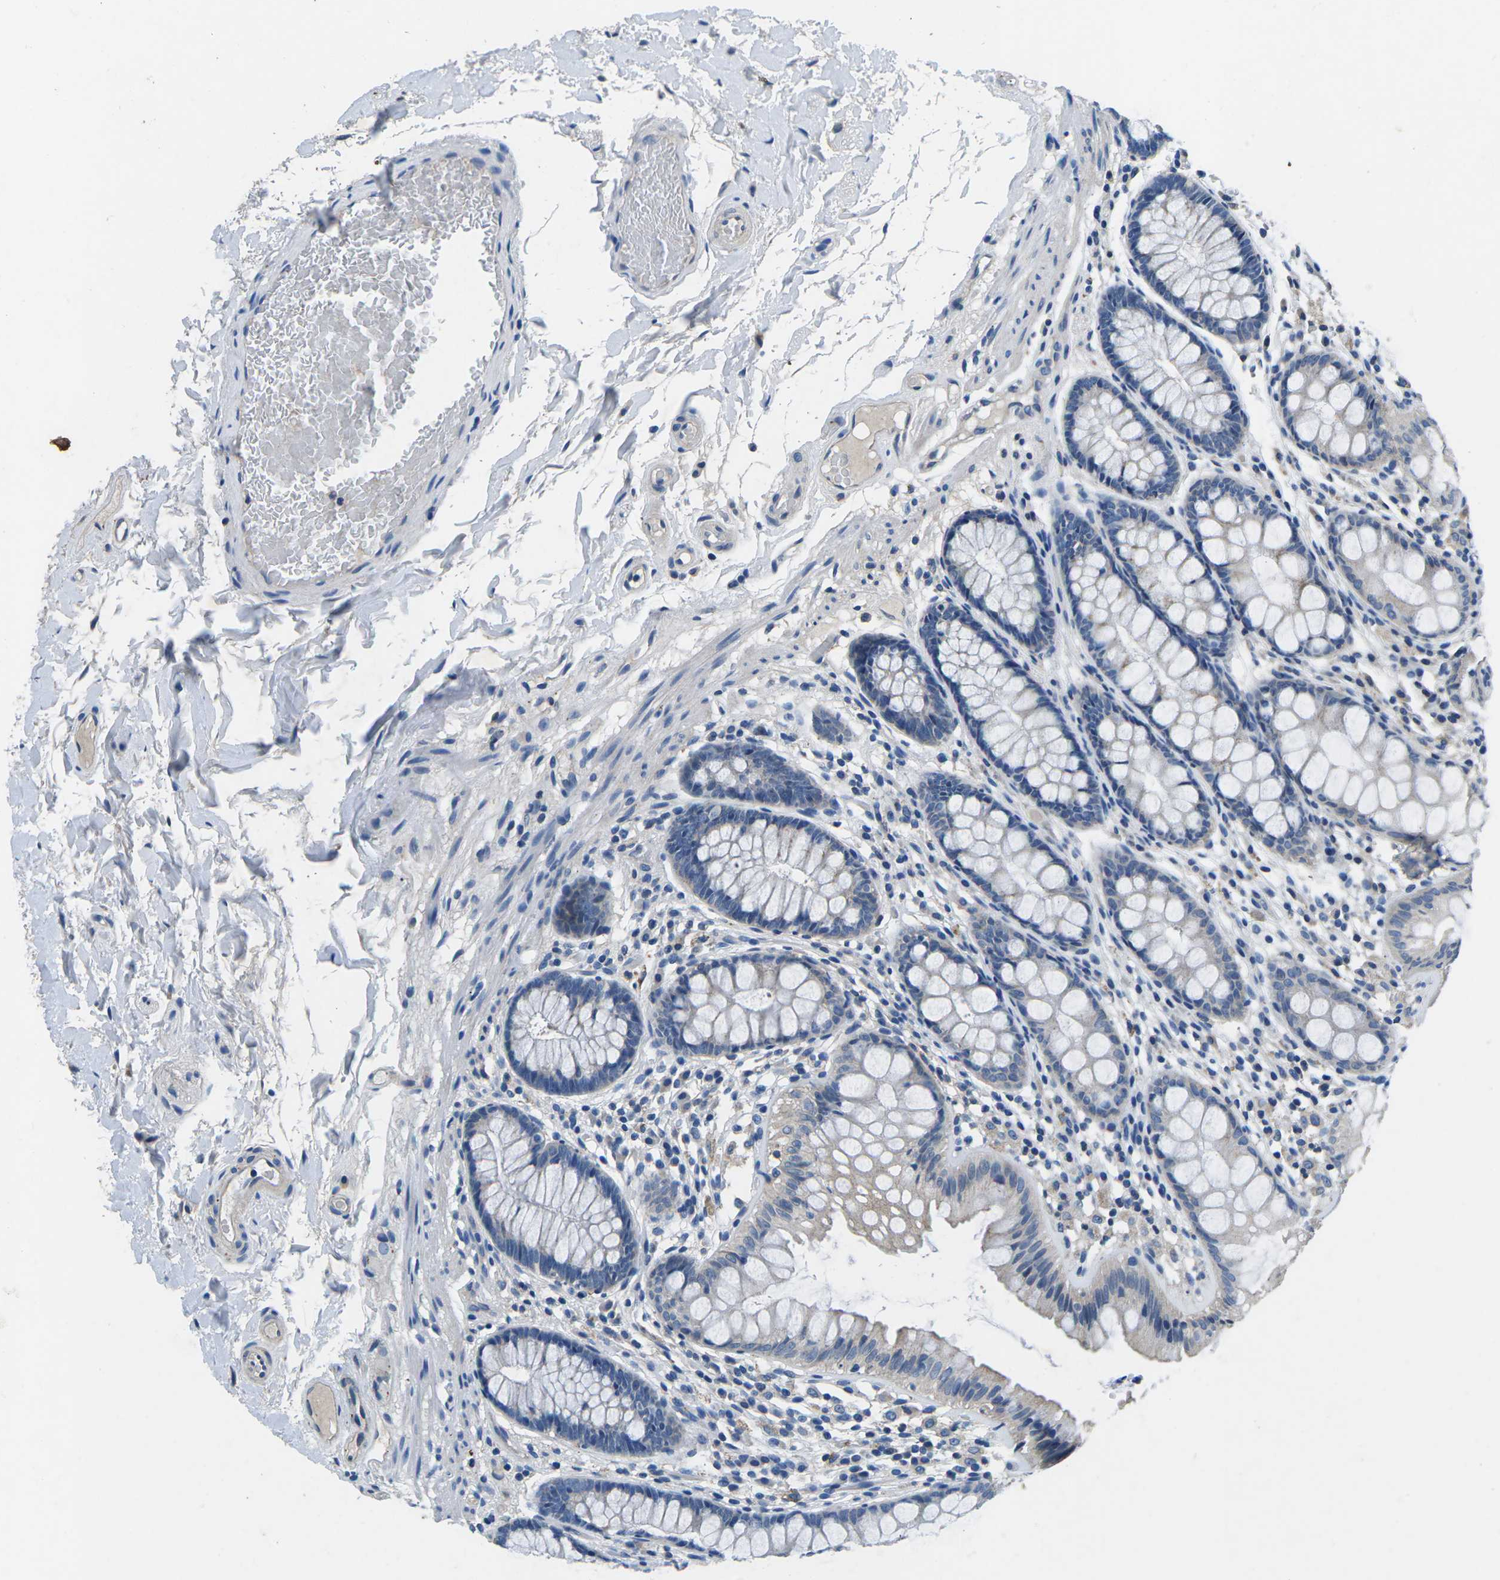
{"staining": {"intensity": "weak", "quantity": ">75%", "location": "cytoplasmic/membranous"}, "tissue": "colon", "cell_type": "Endothelial cells", "image_type": "normal", "snomed": [{"axis": "morphology", "description": "Normal tissue, NOS"}, {"axis": "topography", "description": "Colon"}], "caption": "Colon stained with IHC displays weak cytoplasmic/membranous expression in approximately >75% of endothelial cells. Ihc stains the protein of interest in brown and the nuclei are stained blue.", "gene": "PDCD6IP", "patient": {"sex": "female", "age": 56}}